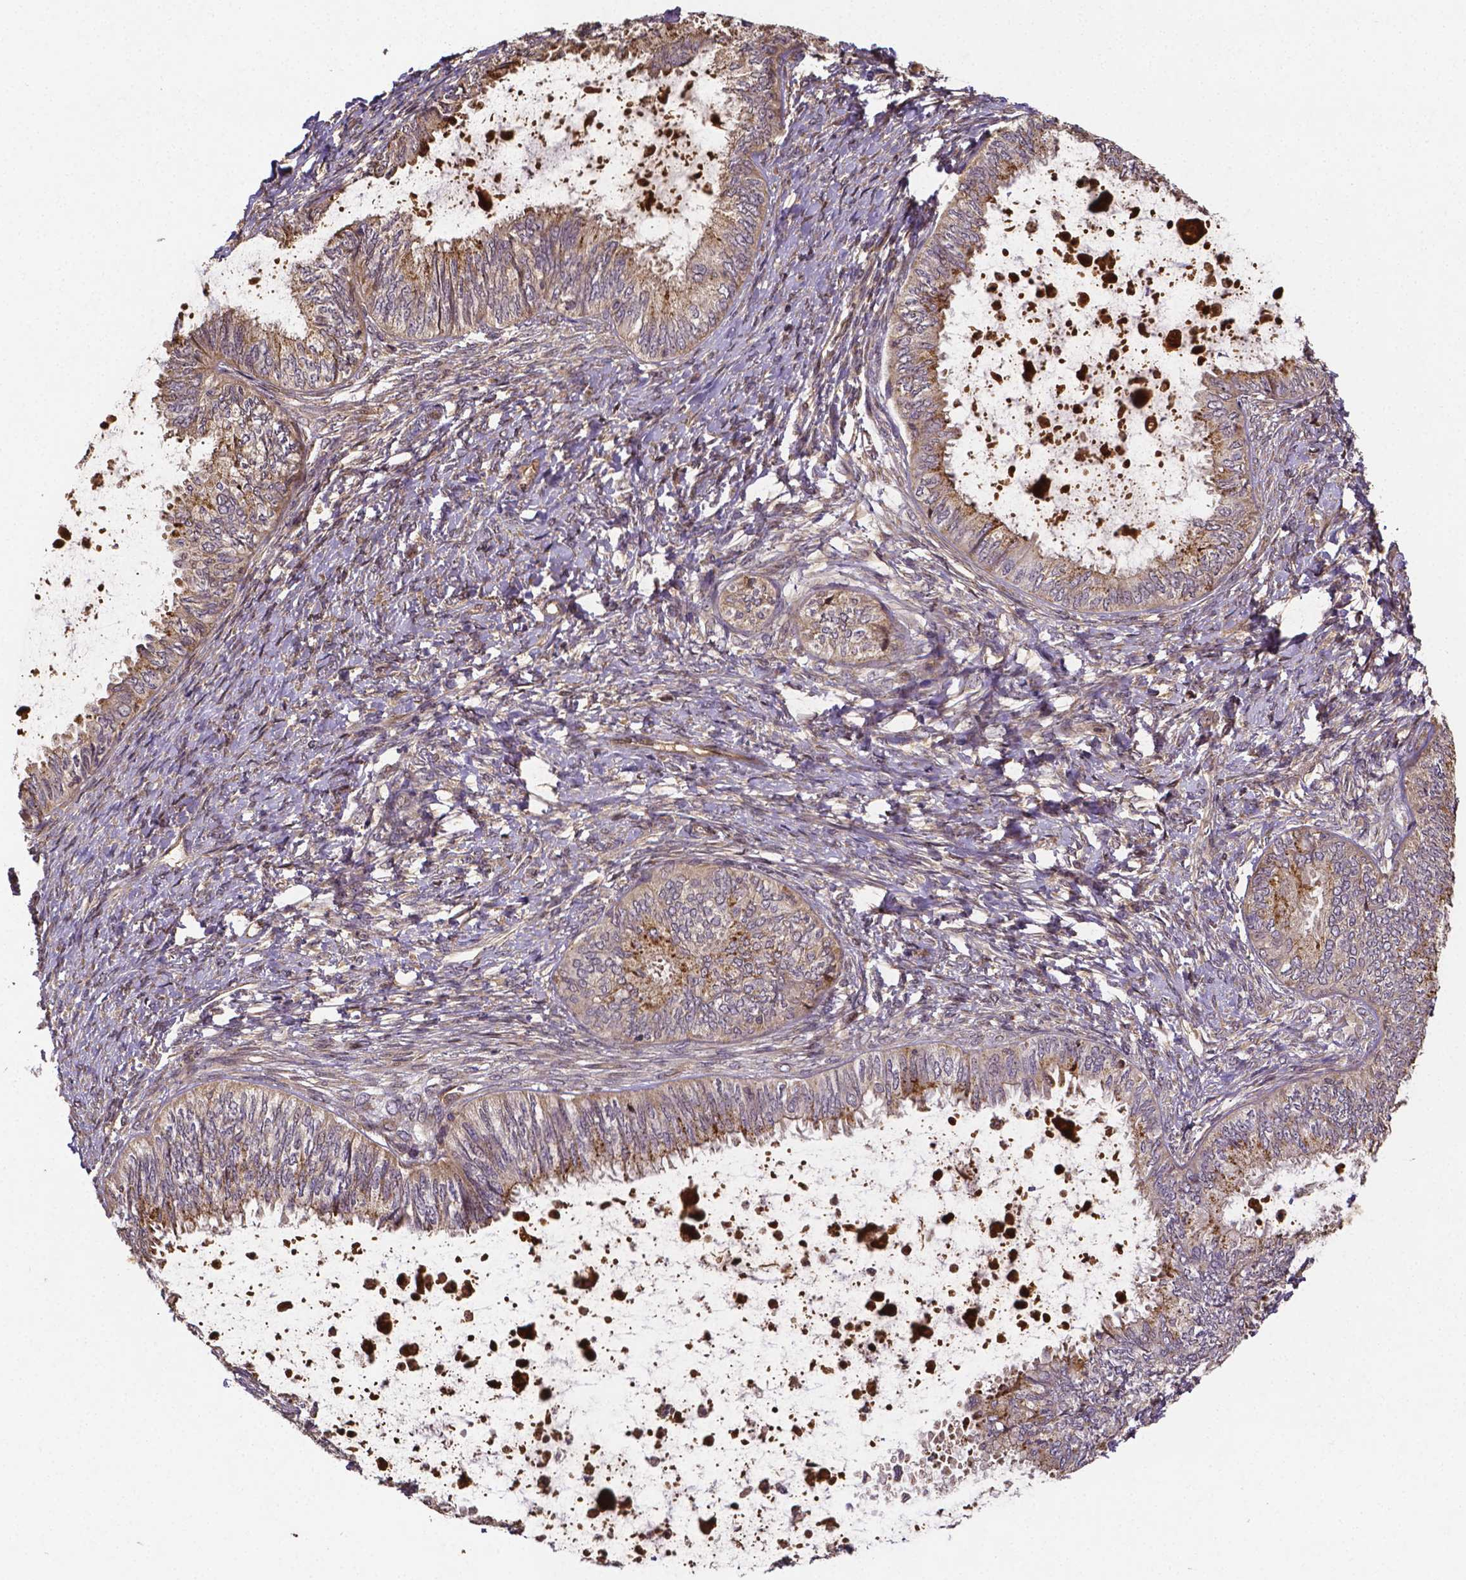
{"staining": {"intensity": "weak", "quantity": ">75%", "location": "cytoplasmic/membranous"}, "tissue": "ovarian cancer", "cell_type": "Tumor cells", "image_type": "cancer", "snomed": [{"axis": "morphology", "description": "Carcinoma, endometroid"}, {"axis": "topography", "description": "Ovary"}], "caption": "Protein expression analysis of ovarian endometroid carcinoma demonstrates weak cytoplasmic/membranous expression in approximately >75% of tumor cells.", "gene": "RNF123", "patient": {"sex": "female", "age": 70}}